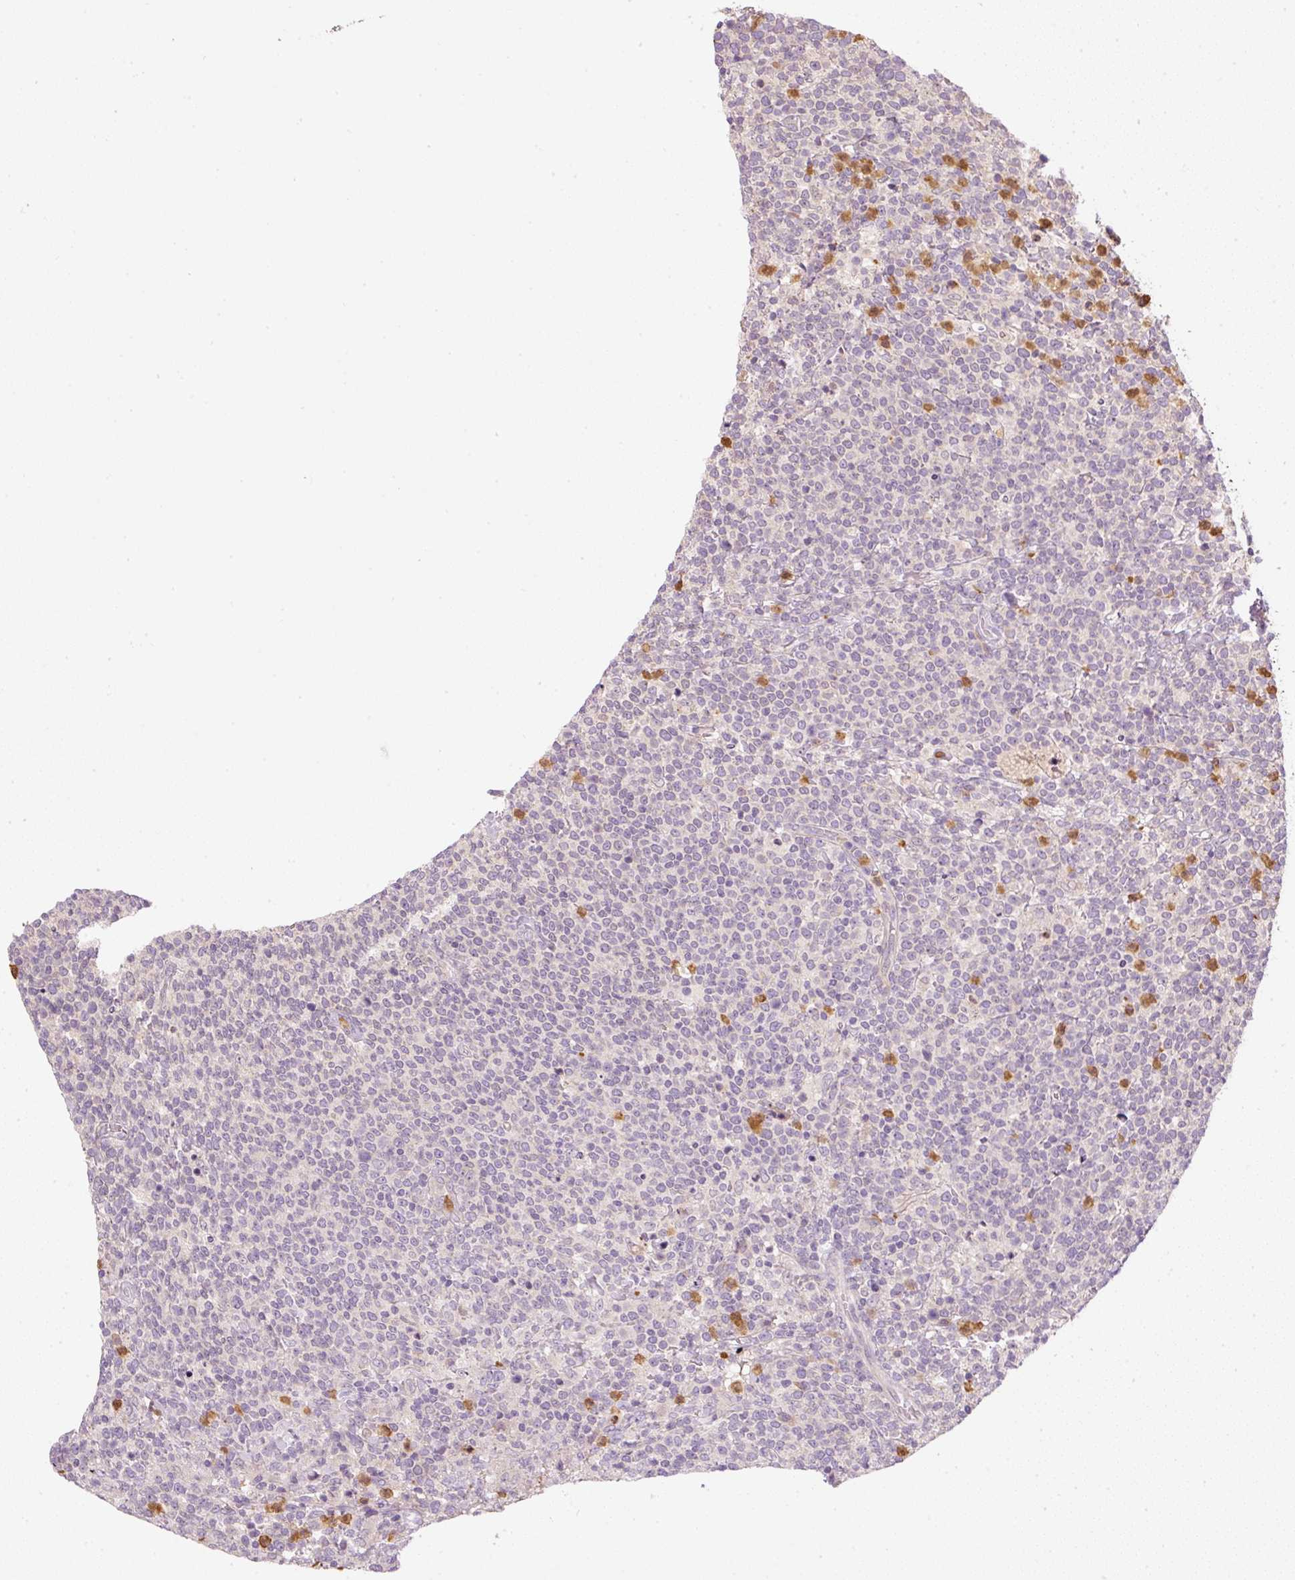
{"staining": {"intensity": "negative", "quantity": "none", "location": "none"}, "tissue": "lymphoma", "cell_type": "Tumor cells", "image_type": "cancer", "snomed": [{"axis": "morphology", "description": "Malignant lymphoma, non-Hodgkin's type, High grade"}, {"axis": "topography", "description": "Lymph node"}], "caption": "IHC image of neoplastic tissue: human lymphoma stained with DAB reveals no significant protein positivity in tumor cells.", "gene": "CTTNBP2", "patient": {"sex": "male", "age": 61}}